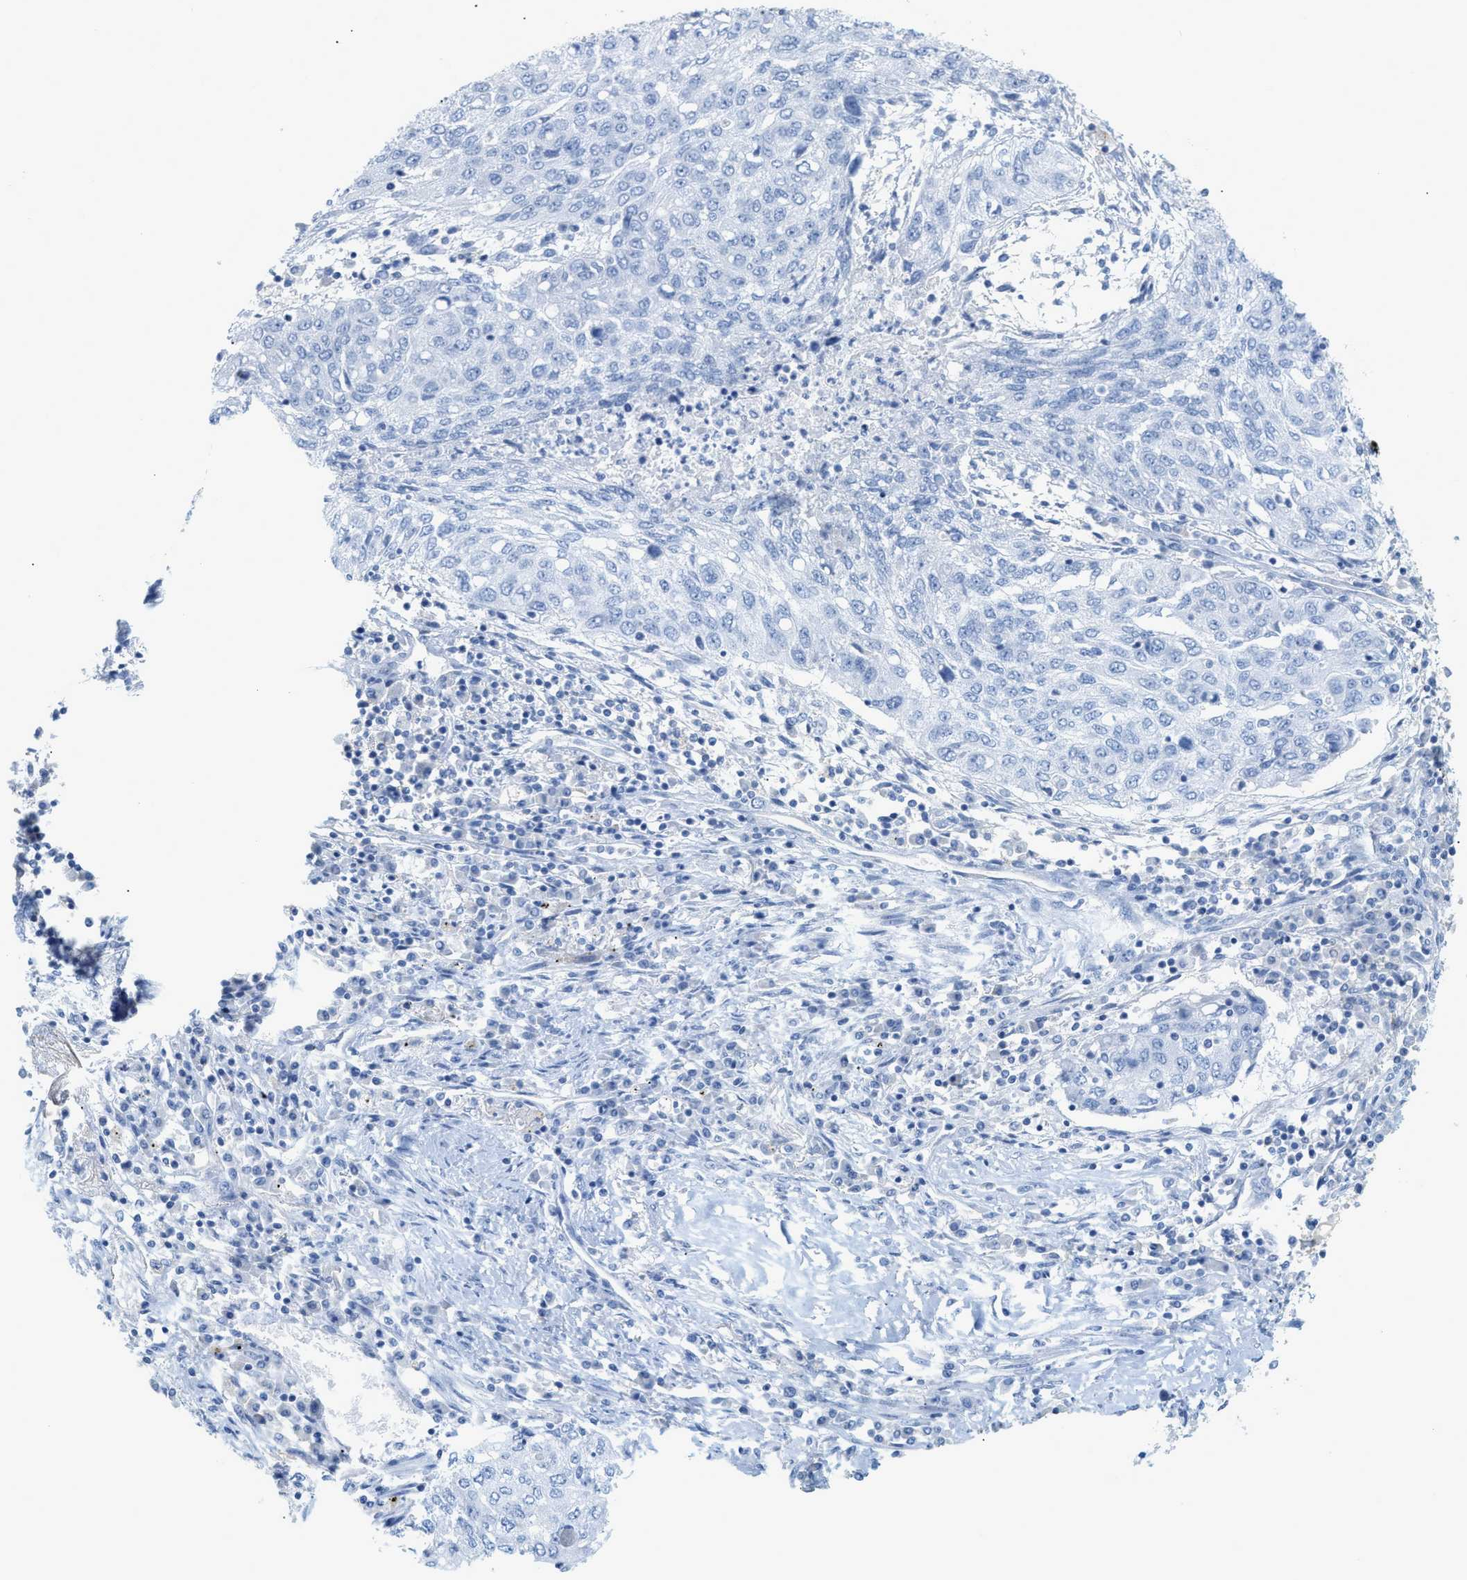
{"staining": {"intensity": "negative", "quantity": "none", "location": "none"}, "tissue": "lung cancer", "cell_type": "Tumor cells", "image_type": "cancer", "snomed": [{"axis": "morphology", "description": "Squamous cell carcinoma, NOS"}, {"axis": "topography", "description": "Lung"}], "caption": "Squamous cell carcinoma (lung) was stained to show a protein in brown. There is no significant positivity in tumor cells. Brightfield microscopy of immunohistochemistry (IHC) stained with DAB (3,3'-diaminobenzidine) (brown) and hematoxylin (blue), captured at high magnification.", "gene": "PAPPA", "patient": {"sex": "female", "age": 63}}